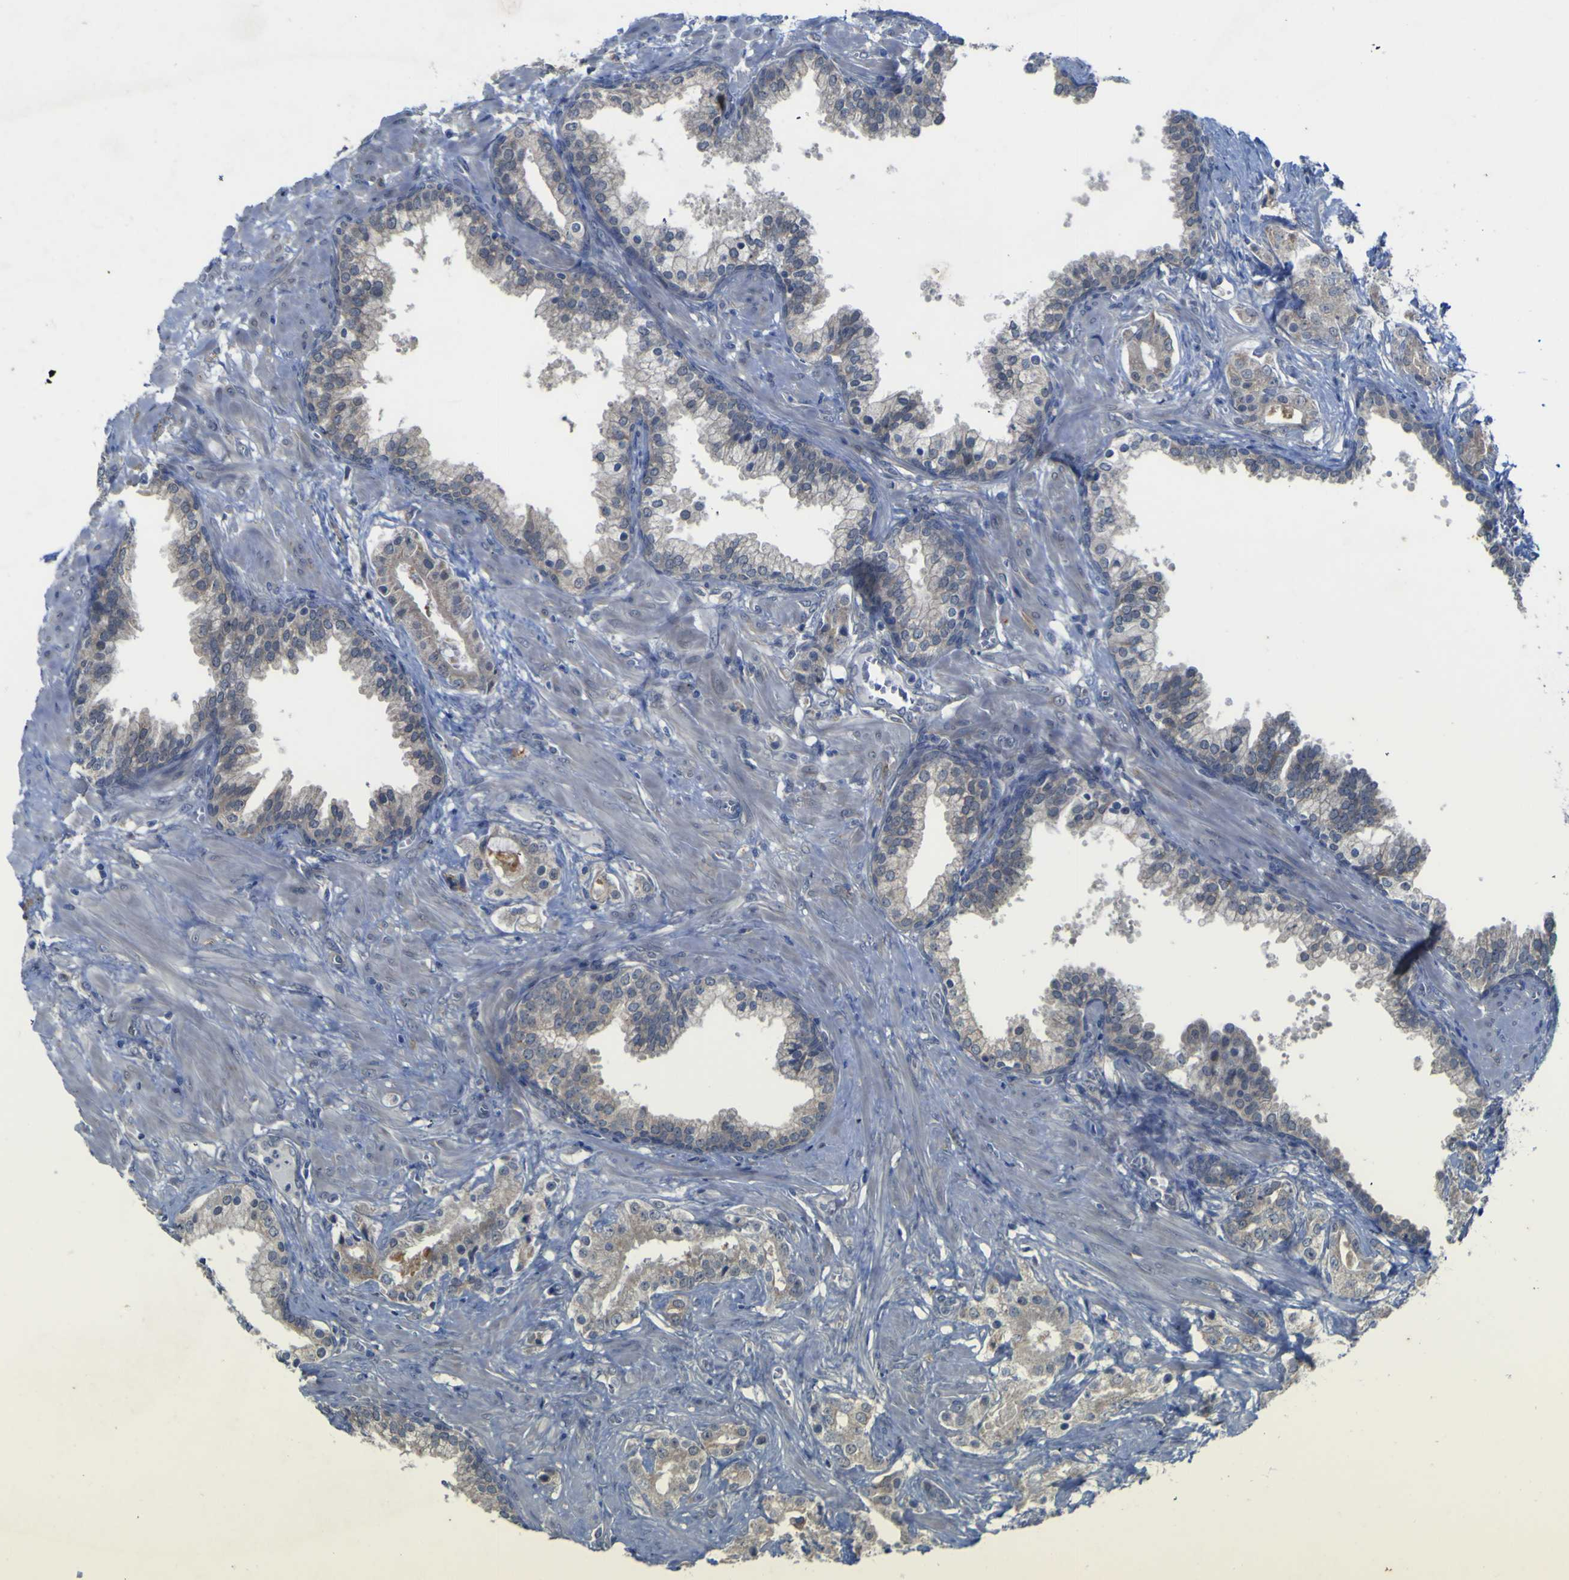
{"staining": {"intensity": "weak", "quantity": "25%-75%", "location": "cytoplasmic/membranous"}, "tissue": "prostate cancer", "cell_type": "Tumor cells", "image_type": "cancer", "snomed": [{"axis": "morphology", "description": "Adenocarcinoma, Low grade"}, {"axis": "topography", "description": "Prostate"}], "caption": "Protein analysis of low-grade adenocarcinoma (prostate) tissue reveals weak cytoplasmic/membranous positivity in about 25%-75% of tumor cells. (DAB = brown stain, brightfield microscopy at high magnification).", "gene": "TNFRSF11A", "patient": {"sex": "male", "age": 59}}